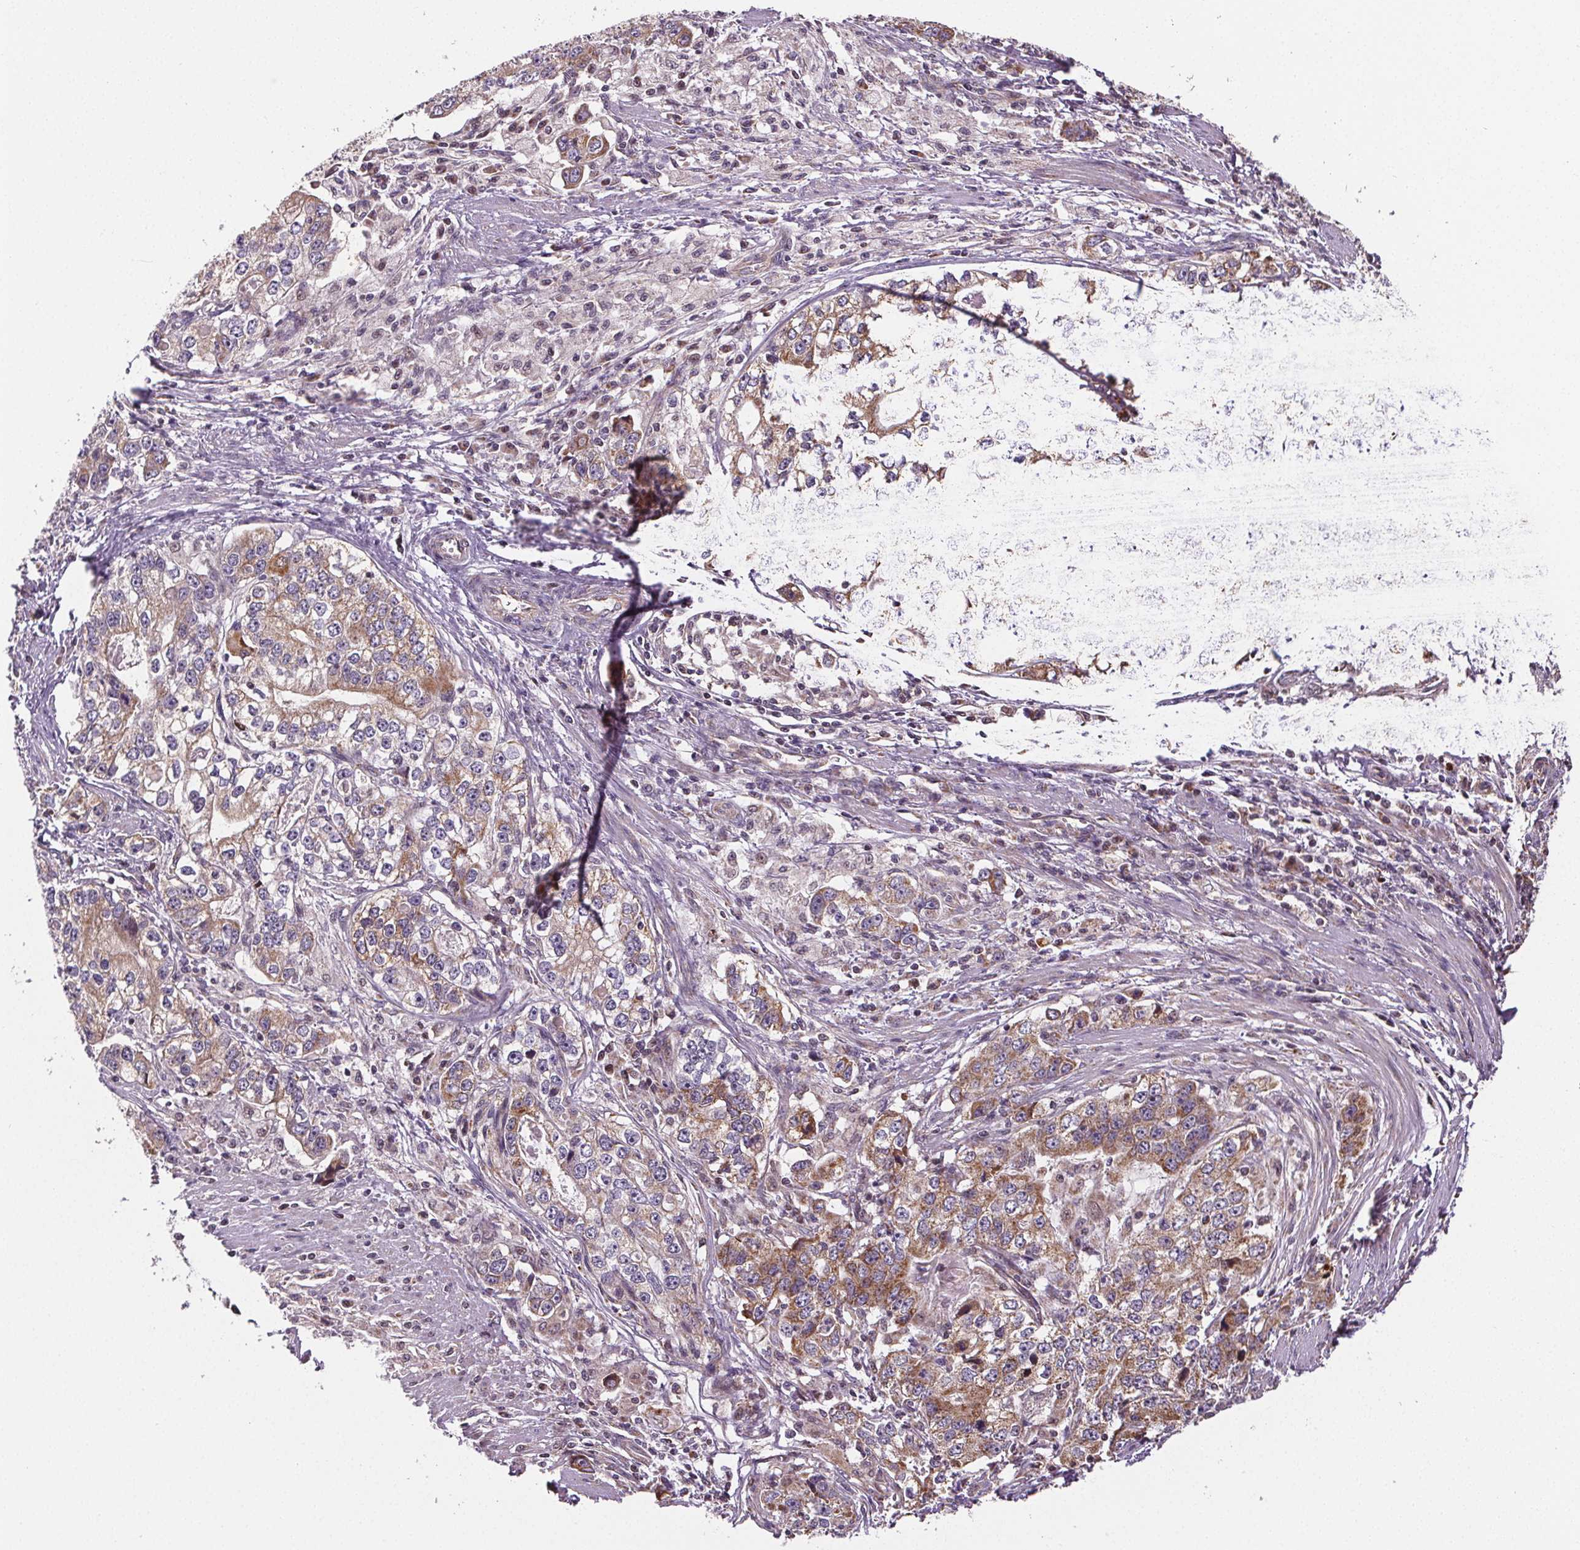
{"staining": {"intensity": "moderate", "quantity": "25%-75%", "location": "cytoplasmic/membranous"}, "tissue": "stomach cancer", "cell_type": "Tumor cells", "image_type": "cancer", "snomed": [{"axis": "morphology", "description": "Adenocarcinoma, NOS"}, {"axis": "topography", "description": "Stomach, lower"}], "caption": "DAB immunohistochemical staining of human adenocarcinoma (stomach) demonstrates moderate cytoplasmic/membranous protein positivity in approximately 25%-75% of tumor cells.", "gene": "SUCLA2", "patient": {"sex": "female", "age": 72}}